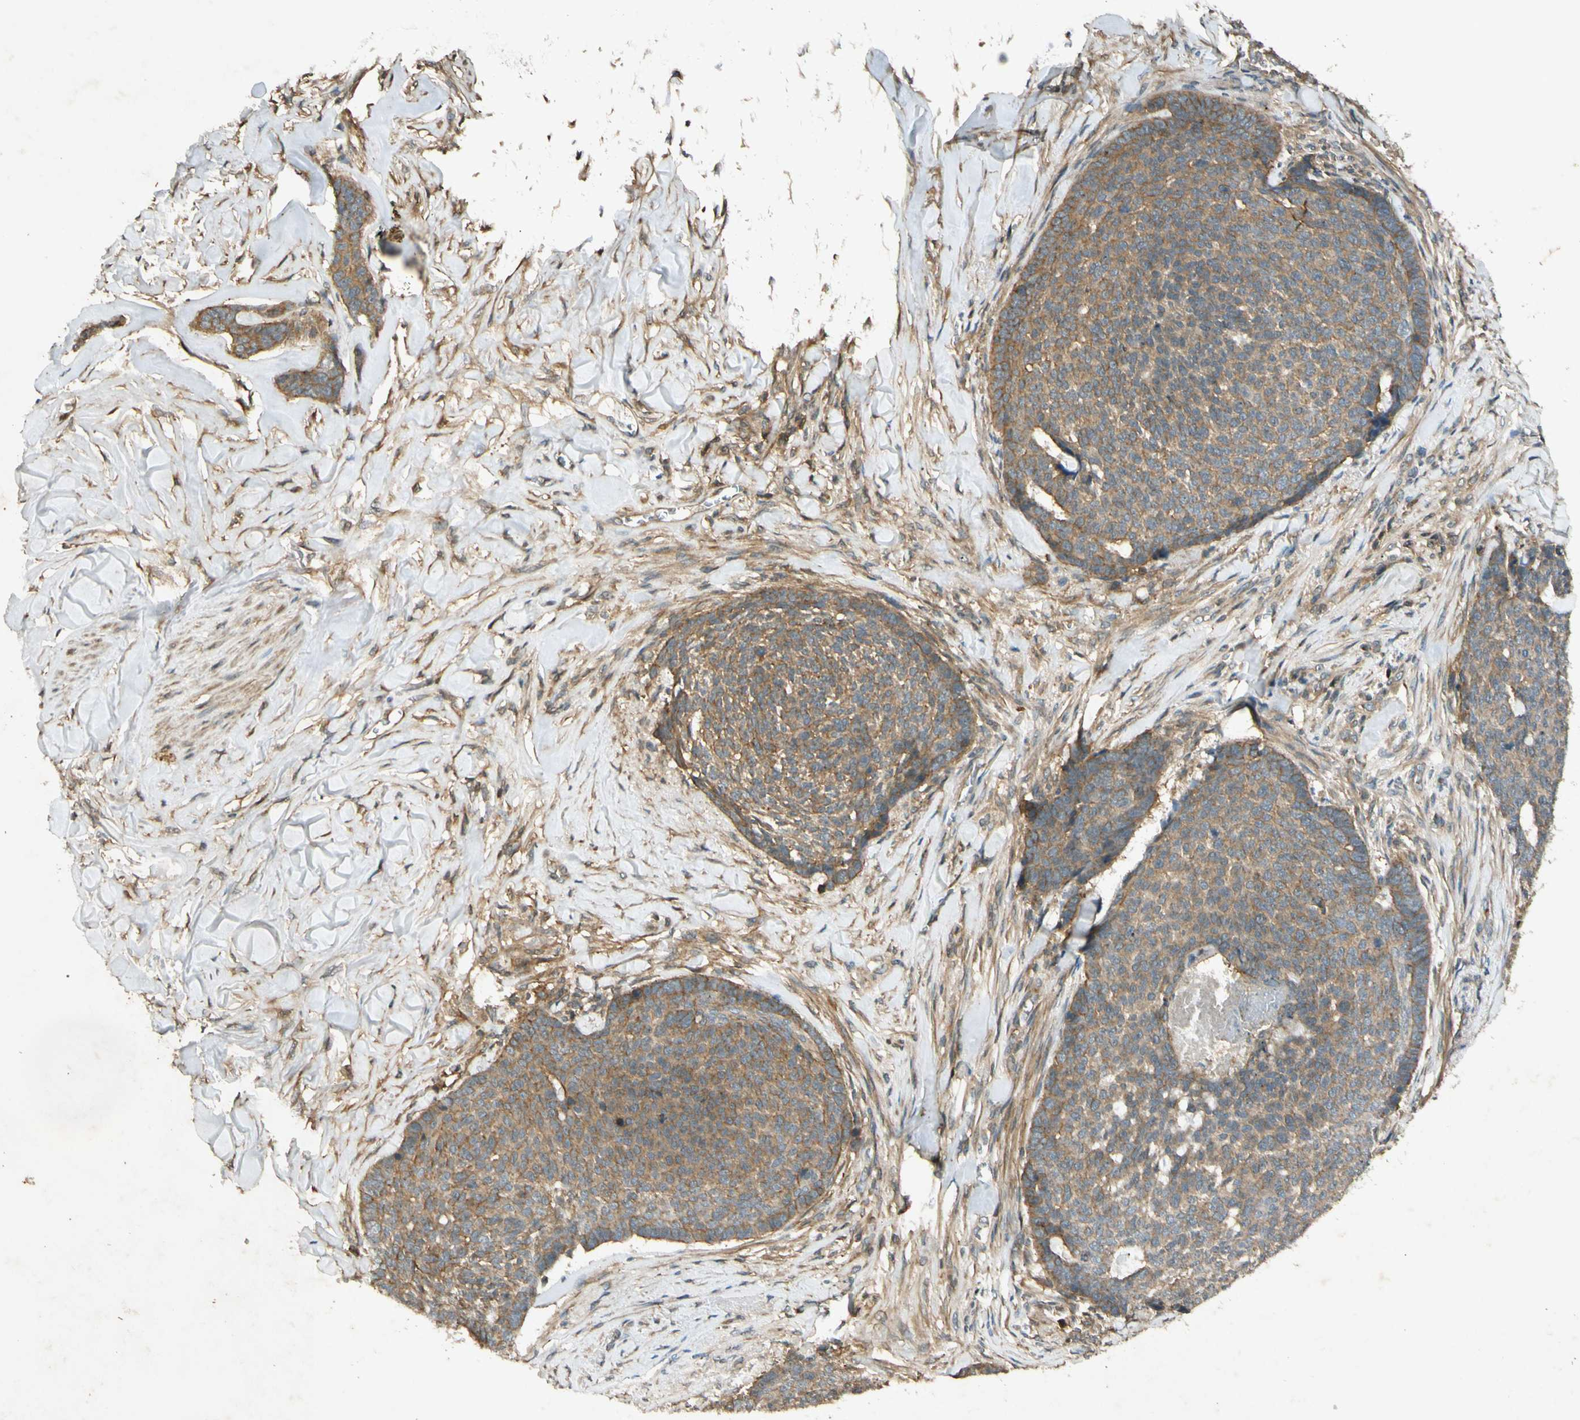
{"staining": {"intensity": "moderate", "quantity": ">75%", "location": "cytoplasmic/membranous"}, "tissue": "skin cancer", "cell_type": "Tumor cells", "image_type": "cancer", "snomed": [{"axis": "morphology", "description": "Basal cell carcinoma"}, {"axis": "topography", "description": "Skin"}], "caption": "An immunohistochemistry (IHC) micrograph of tumor tissue is shown. Protein staining in brown shows moderate cytoplasmic/membranous positivity in skin basal cell carcinoma within tumor cells. The staining was performed using DAB to visualize the protein expression in brown, while the nuclei were stained in blue with hematoxylin (Magnification: 20x).", "gene": "EPHA8", "patient": {"sex": "male", "age": 84}}